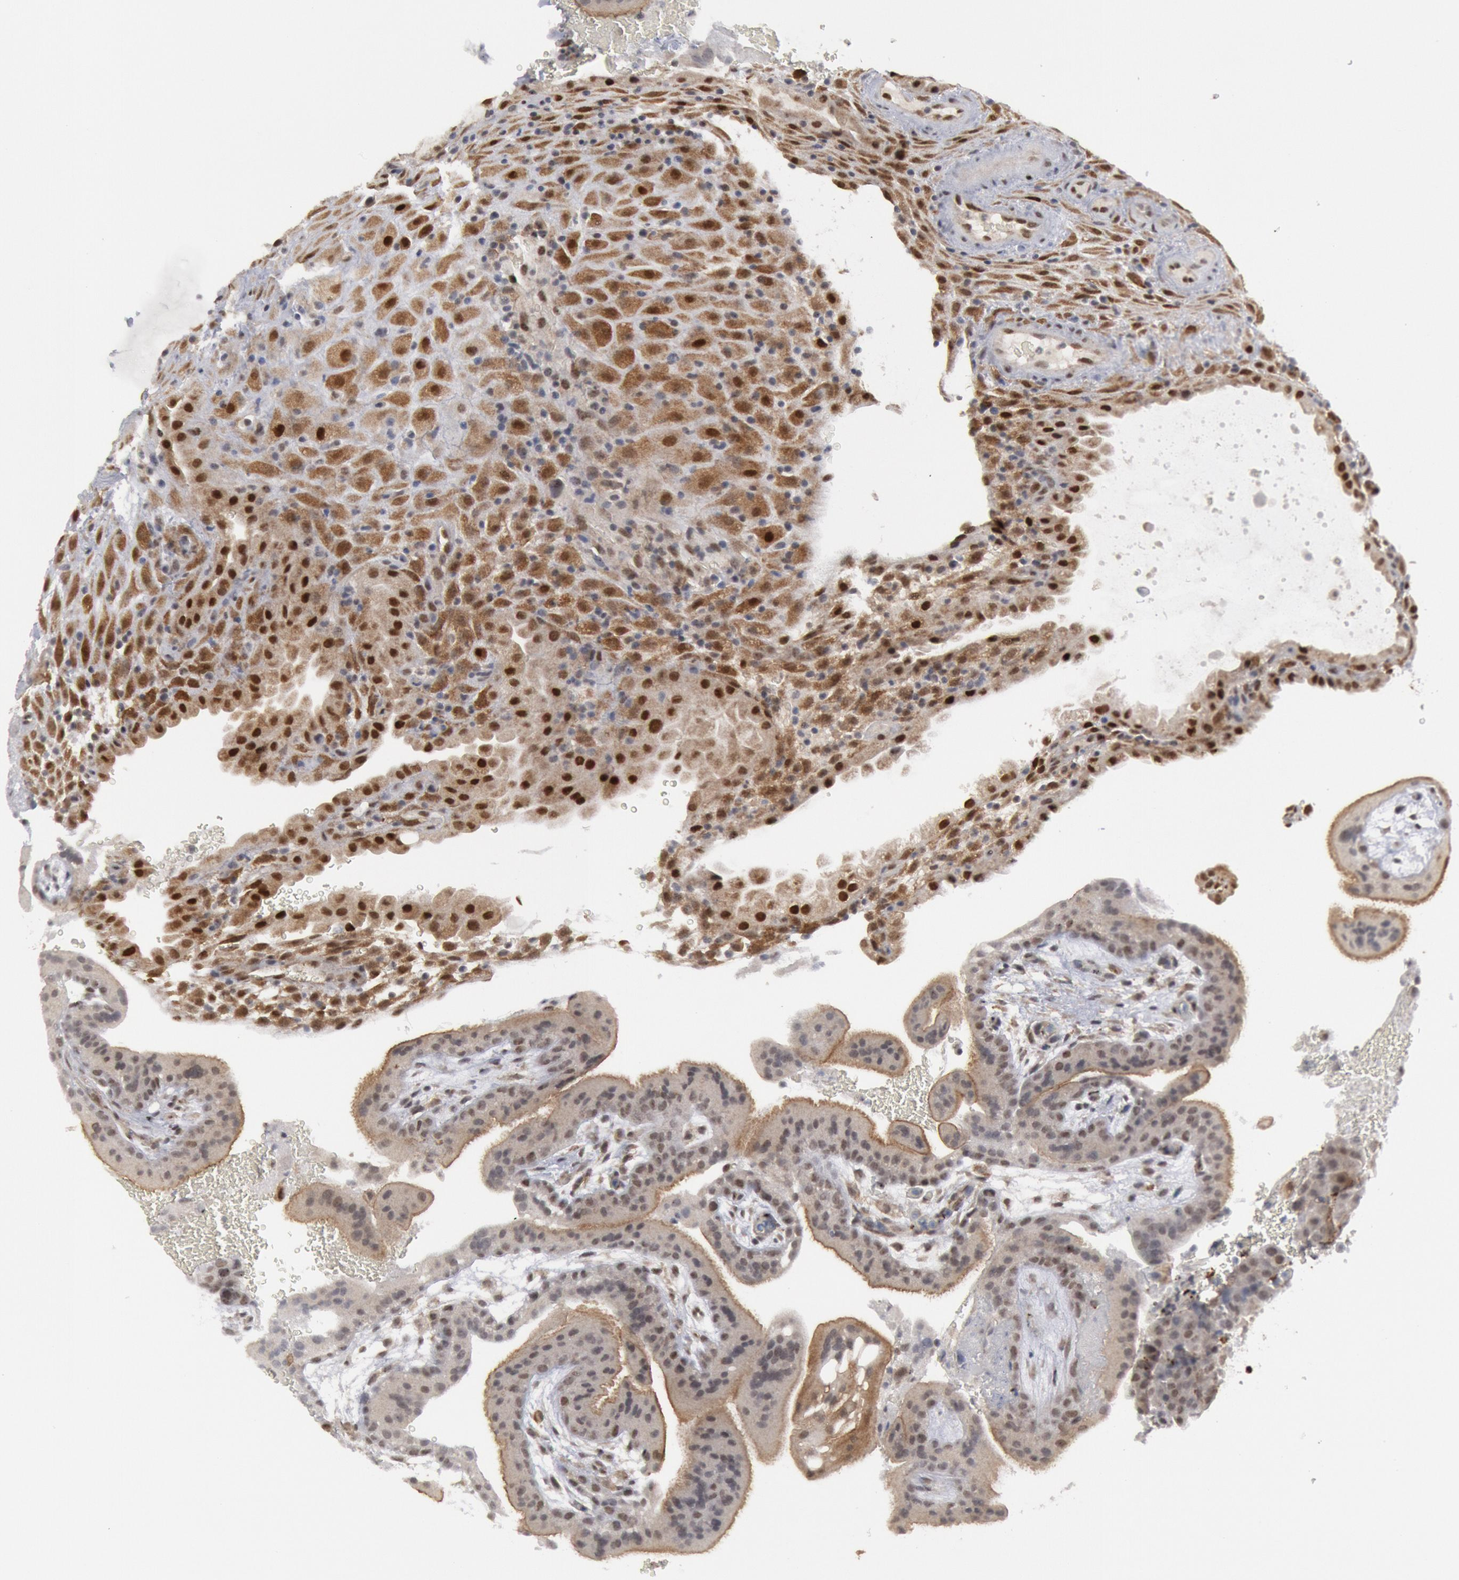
{"staining": {"intensity": "moderate", "quantity": ">75%", "location": "nuclear"}, "tissue": "placenta", "cell_type": "Decidual cells", "image_type": "normal", "snomed": [{"axis": "morphology", "description": "Normal tissue, NOS"}, {"axis": "topography", "description": "Placenta"}], "caption": "DAB (3,3'-diaminobenzidine) immunohistochemical staining of normal placenta demonstrates moderate nuclear protein expression in approximately >75% of decidual cells. The staining was performed using DAB (3,3'-diaminobenzidine), with brown indicating positive protein expression. Nuclei are stained blue with hematoxylin.", "gene": "FOXO1", "patient": {"sex": "female", "age": 19}}